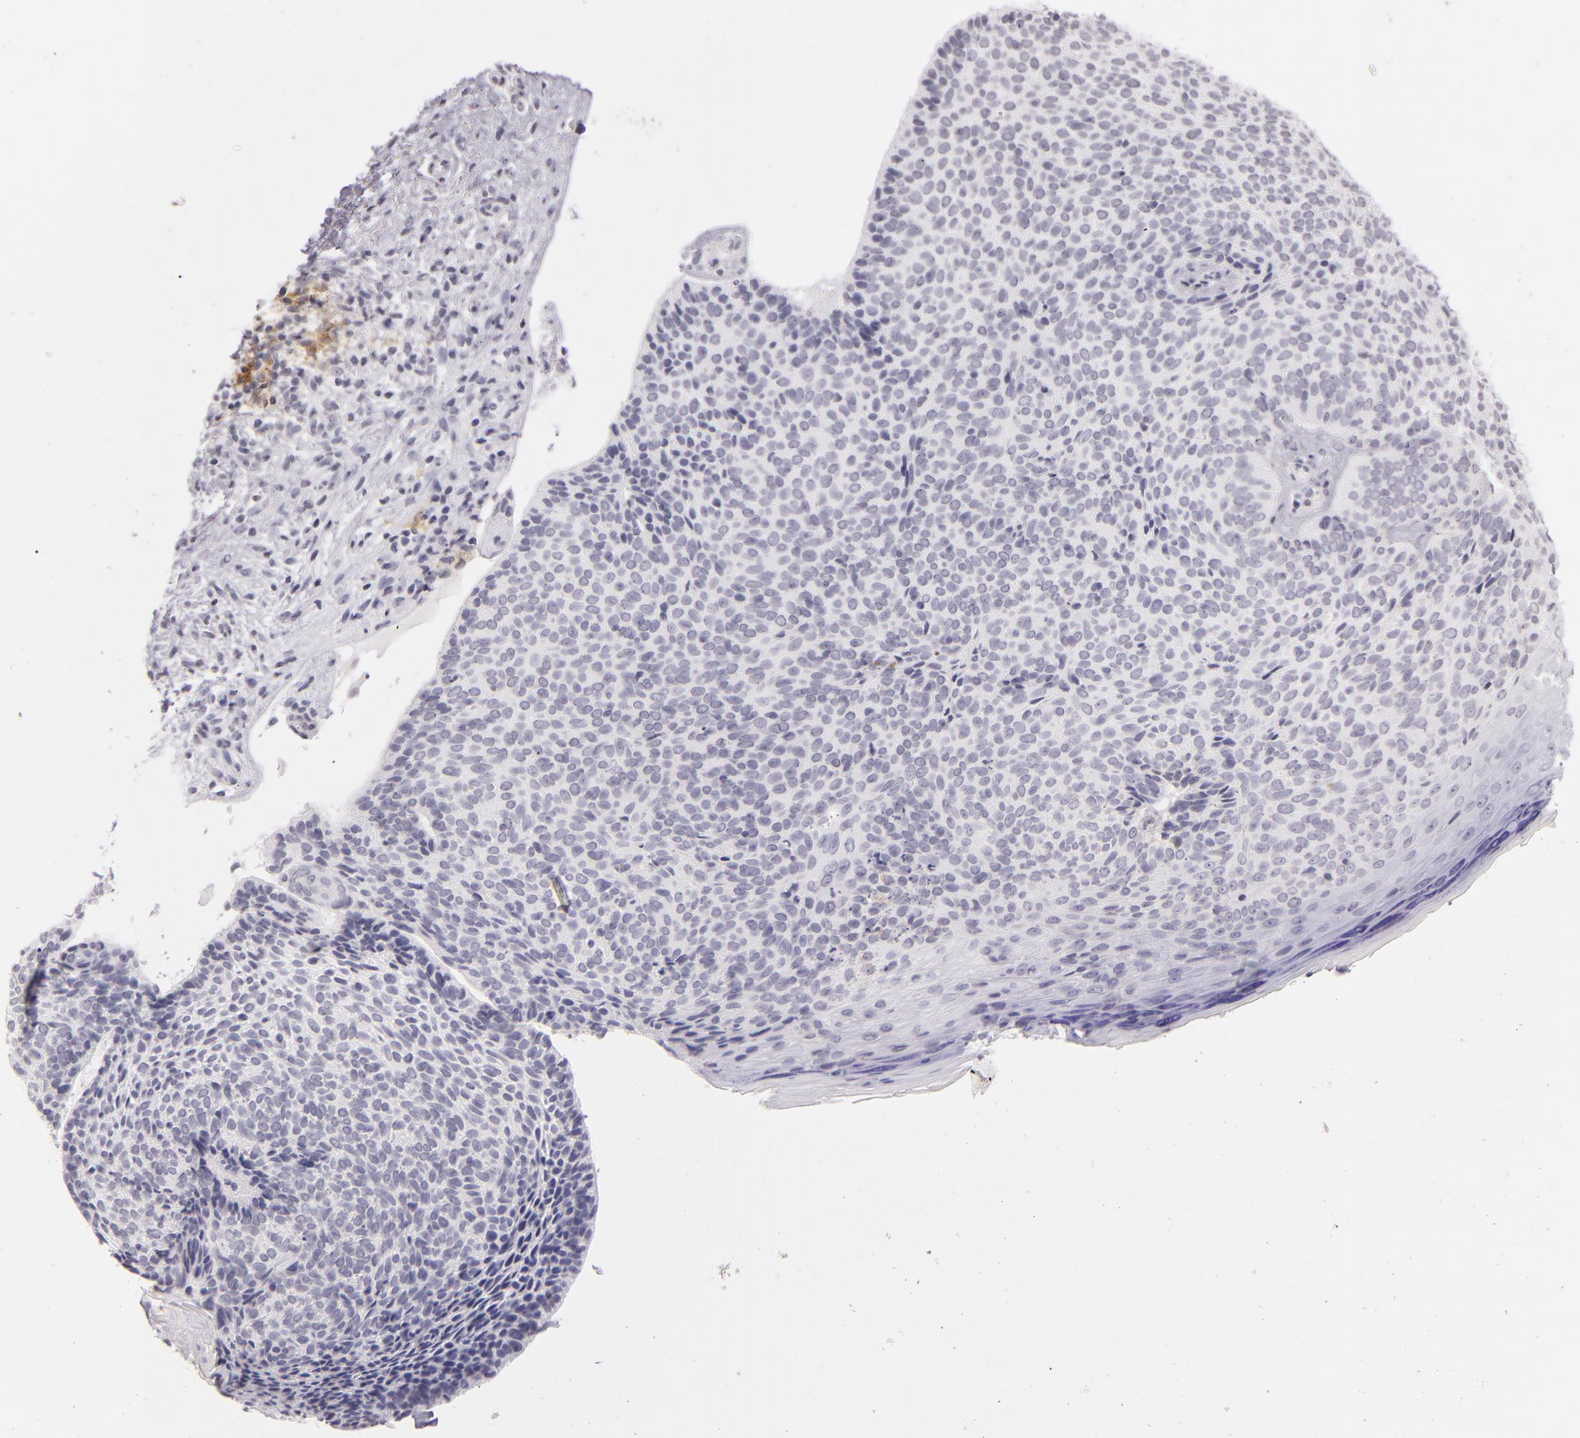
{"staining": {"intensity": "negative", "quantity": "none", "location": "none"}, "tissue": "skin cancer", "cell_type": "Tumor cells", "image_type": "cancer", "snomed": [{"axis": "morphology", "description": "Basal cell carcinoma"}, {"axis": "topography", "description": "Skin"}], "caption": "There is no significant expression in tumor cells of skin basal cell carcinoma.", "gene": "CD40", "patient": {"sex": "female", "age": 78}}